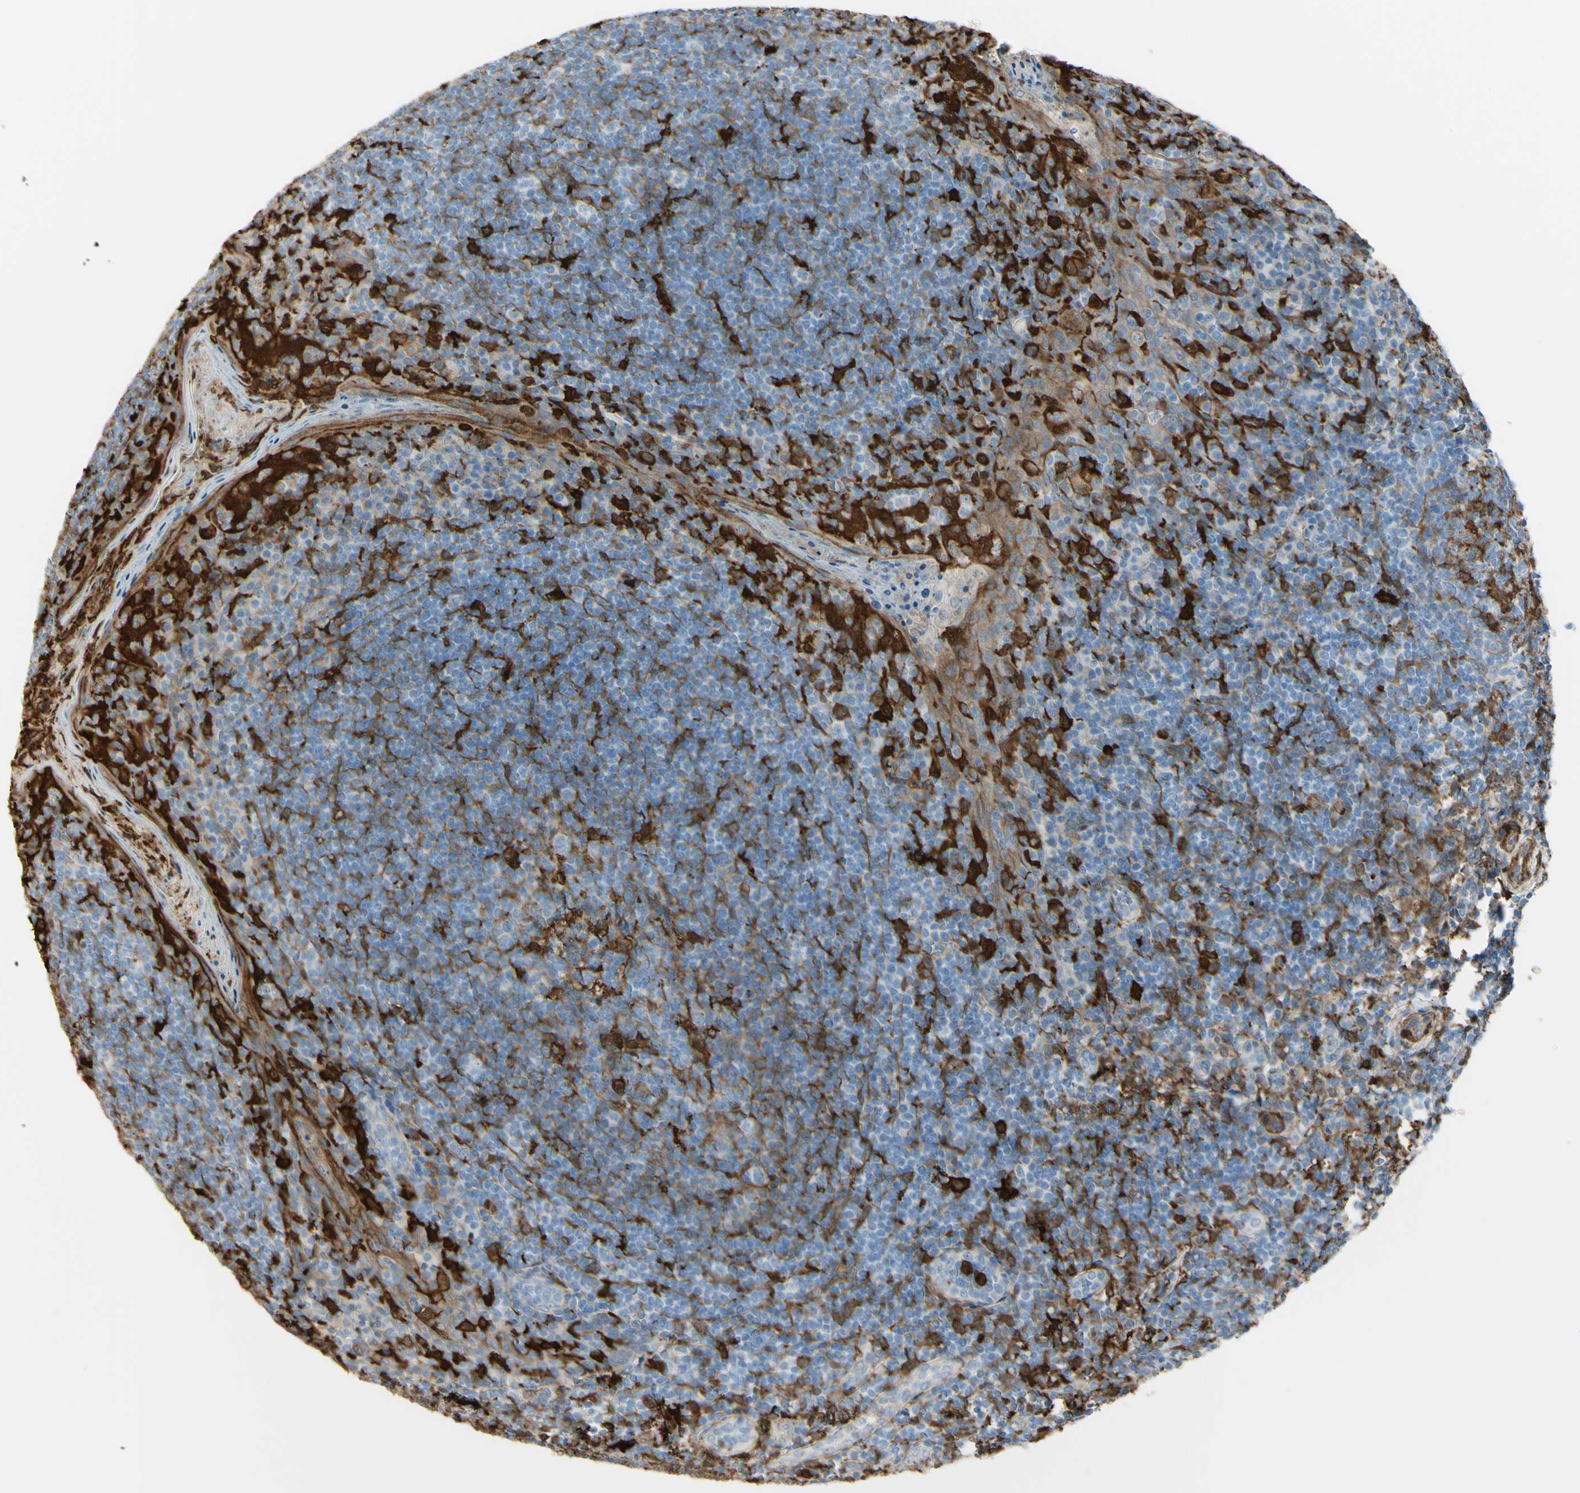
{"staining": {"intensity": "strong", "quantity": "<25%", "location": "cytoplasmic/membranous"}, "tissue": "tonsil", "cell_type": "Germinal center cells", "image_type": "normal", "snomed": [{"axis": "morphology", "description": "Normal tissue, NOS"}, {"axis": "topography", "description": "Tonsil"}], "caption": "Brown immunohistochemical staining in normal tonsil displays strong cytoplasmic/membranous positivity in about <25% of germinal center cells.", "gene": "GSN", "patient": {"sex": "male", "age": 31}}